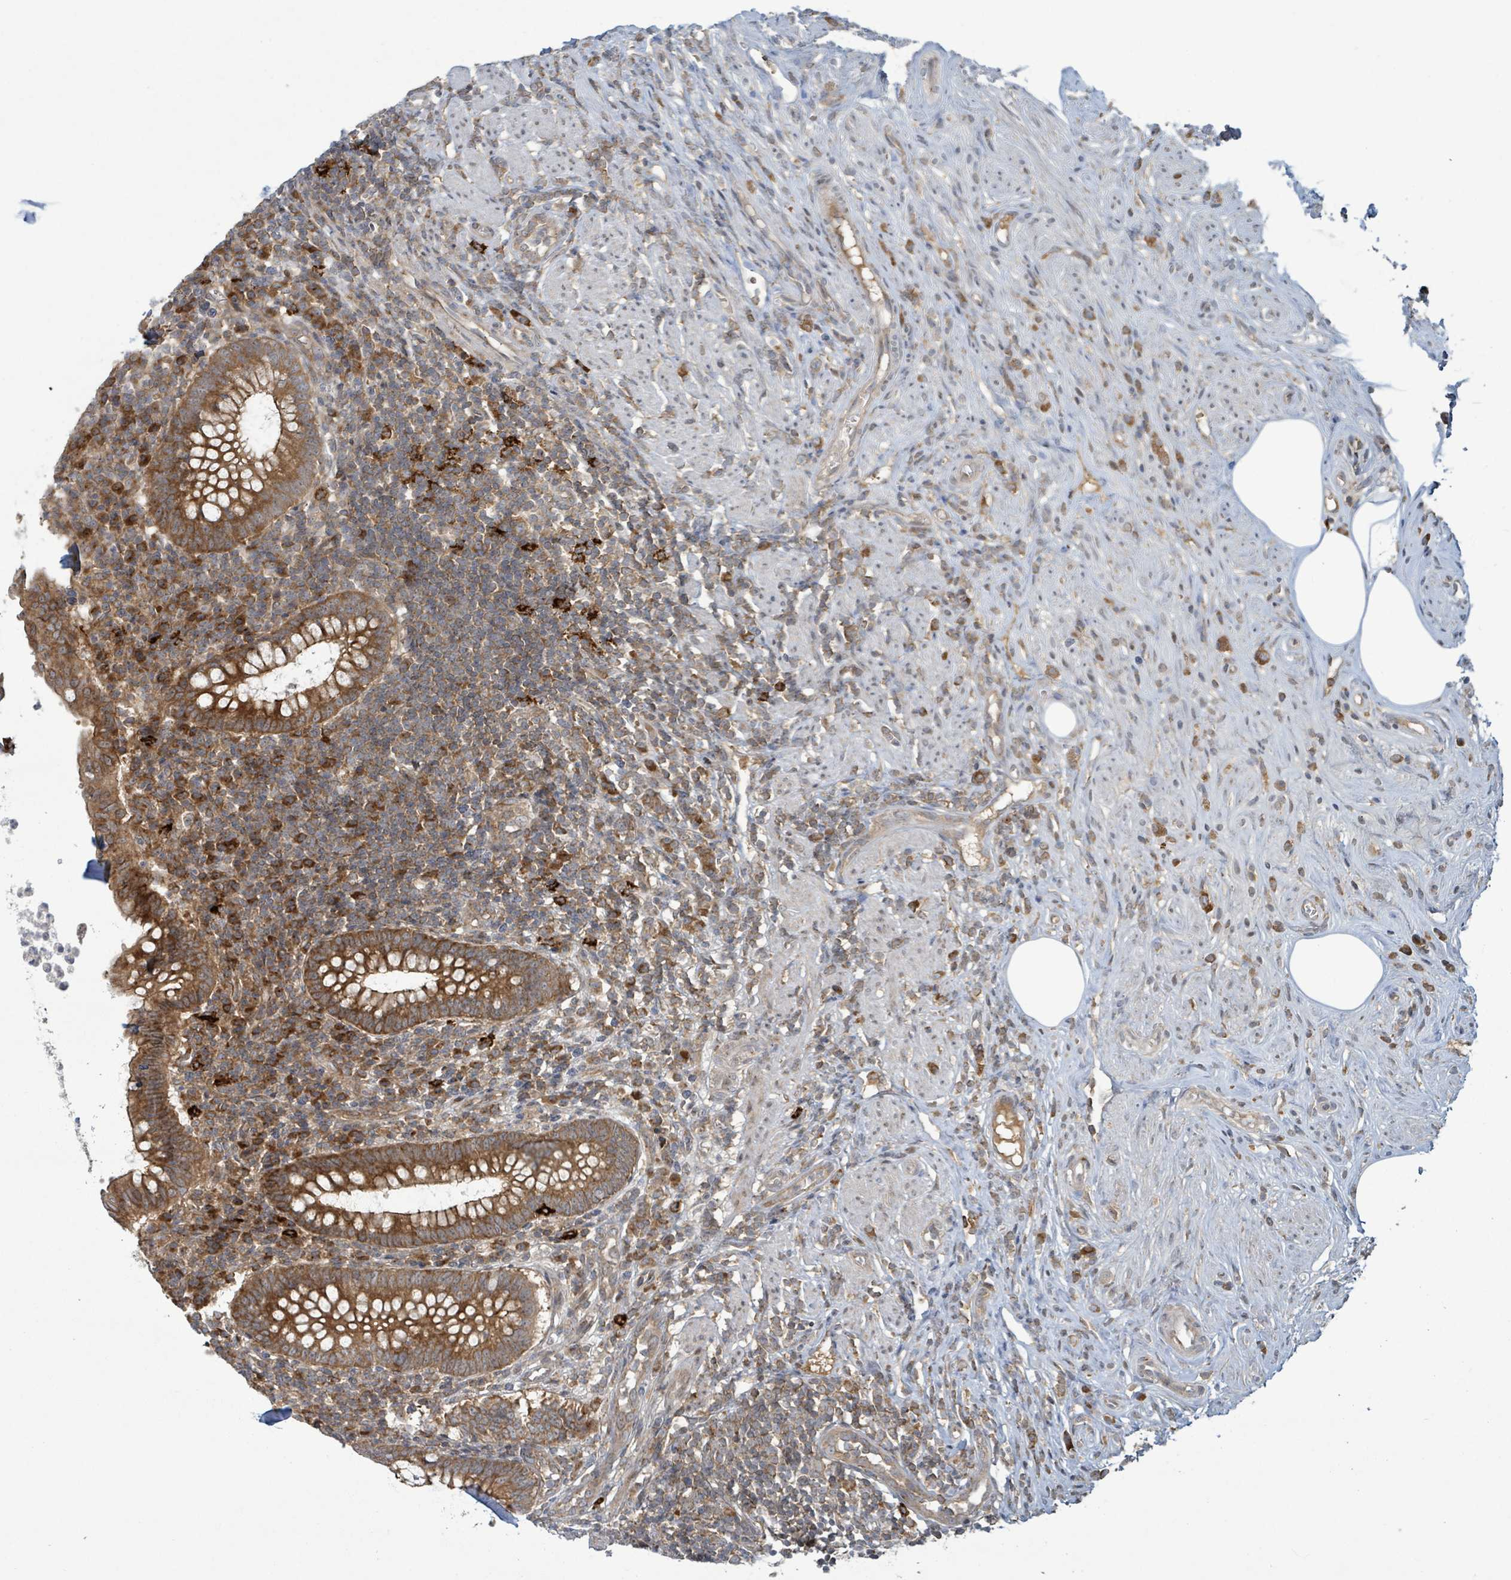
{"staining": {"intensity": "strong", "quantity": ">75%", "location": "cytoplasmic/membranous"}, "tissue": "appendix", "cell_type": "Glandular cells", "image_type": "normal", "snomed": [{"axis": "morphology", "description": "Normal tissue, NOS"}, {"axis": "topography", "description": "Appendix"}], "caption": "High-magnification brightfield microscopy of normal appendix stained with DAB (brown) and counterstained with hematoxylin (blue). glandular cells exhibit strong cytoplasmic/membranous expression is present in about>75% of cells.", "gene": "OR51E1", "patient": {"sex": "female", "age": 56}}